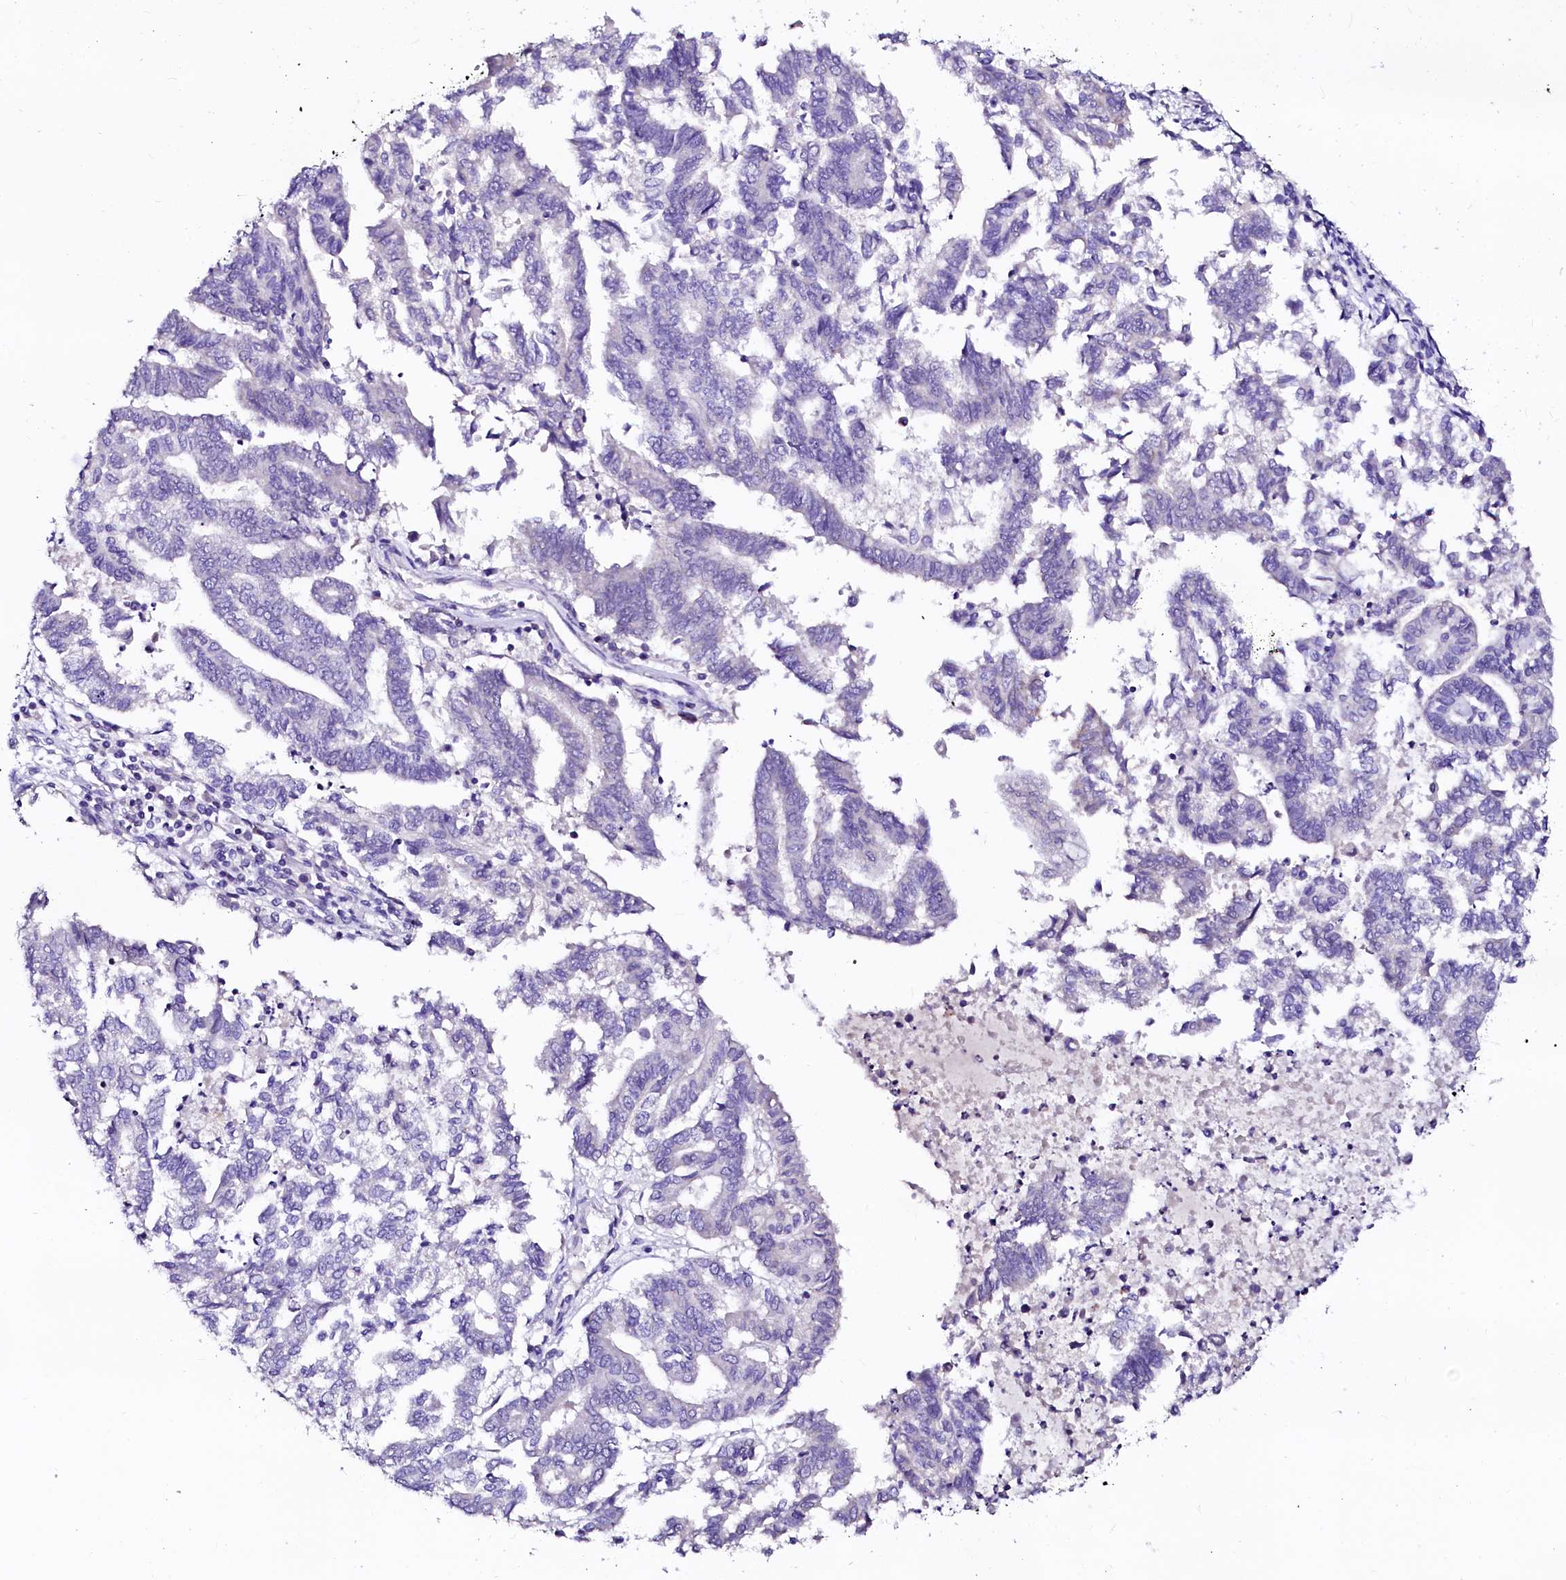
{"staining": {"intensity": "negative", "quantity": "none", "location": "none"}, "tissue": "endometrial cancer", "cell_type": "Tumor cells", "image_type": "cancer", "snomed": [{"axis": "morphology", "description": "Adenocarcinoma, NOS"}, {"axis": "topography", "description": "Endometrium"}], "caption": "Tumor cells show no significant protein staining in endometrial cancer (adenocarcinoma).", "gene": "NALF1", "patient": {"sex": "female", "age": 79}}